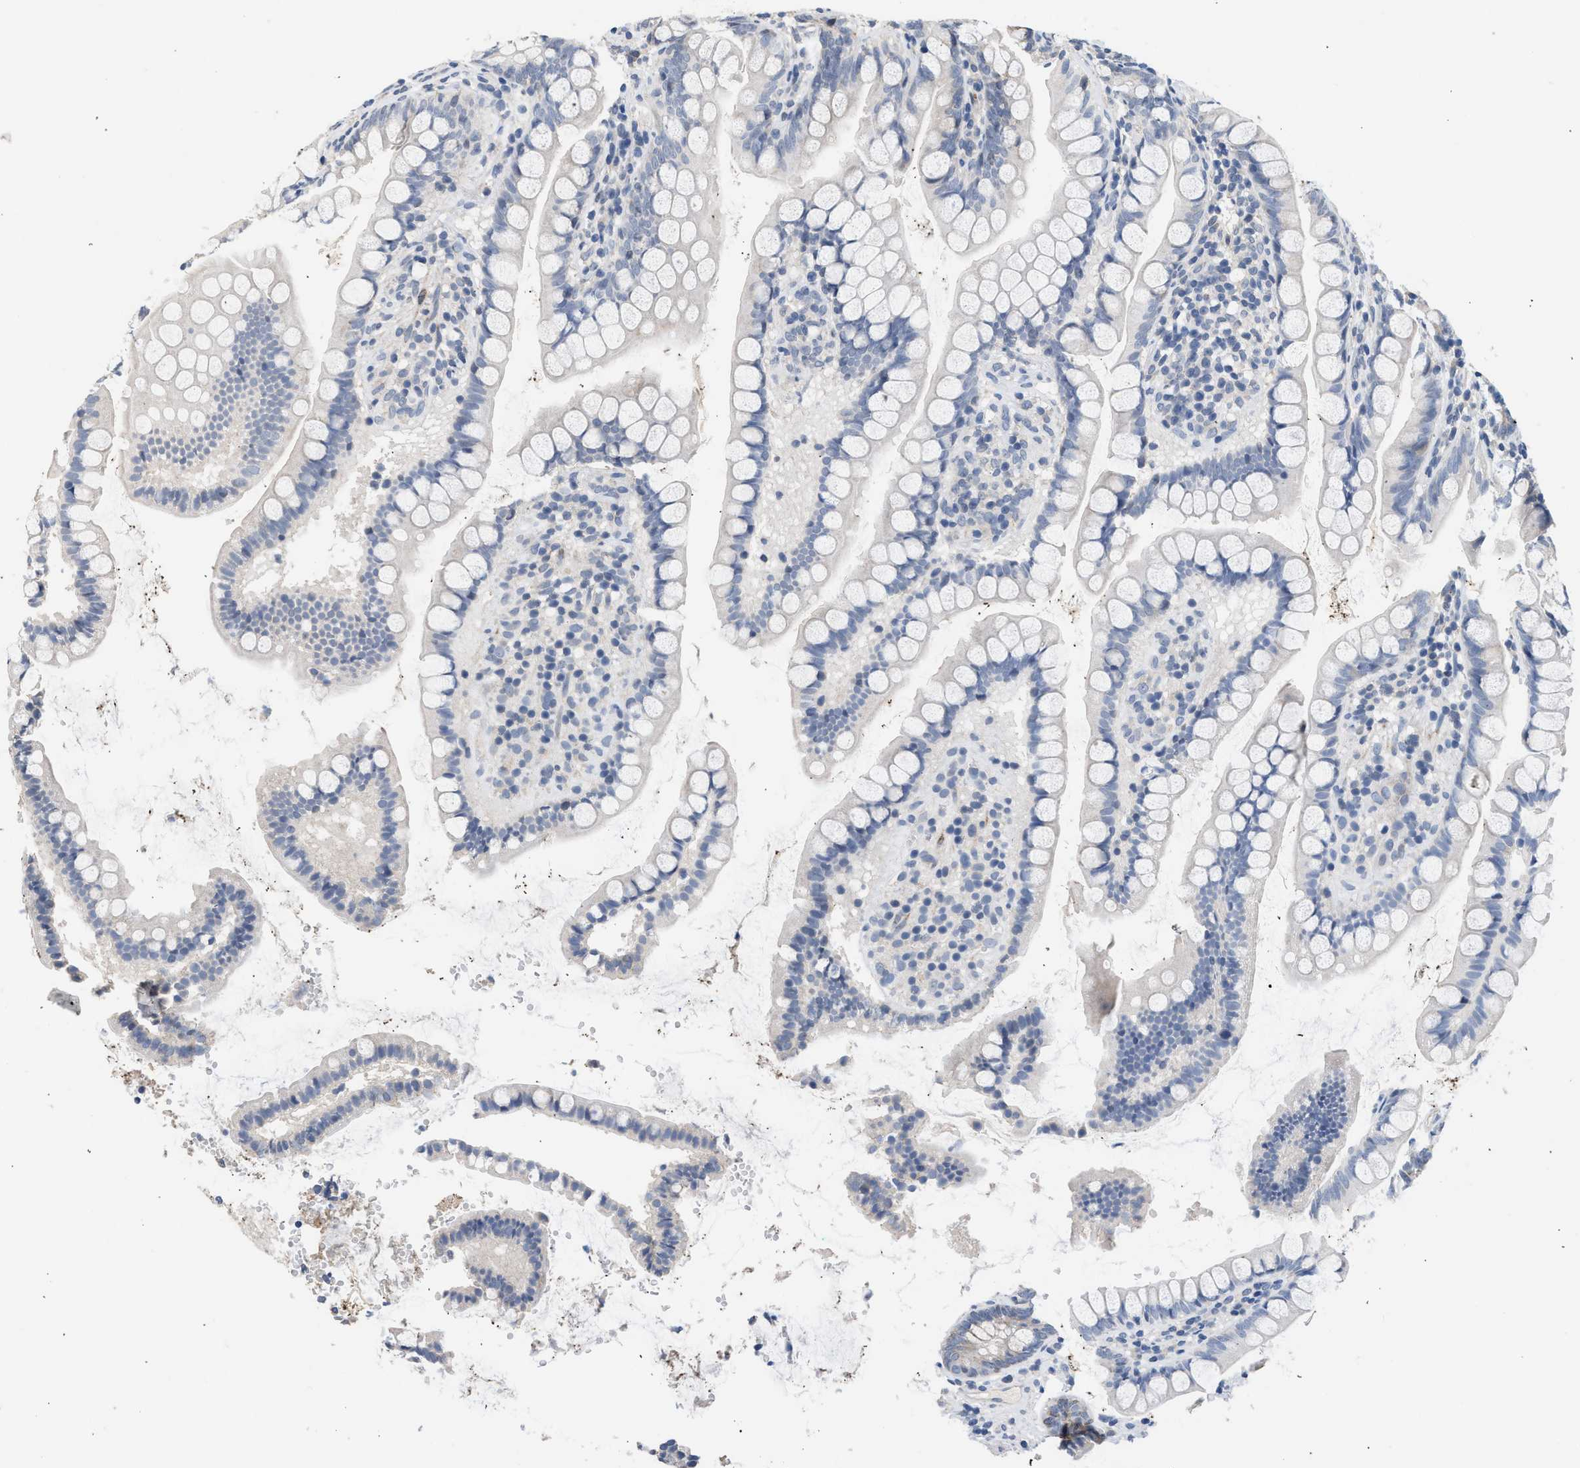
{"staining": {"intensity": "negative", "quantity": "none", "location": "none"}, "tissue": "small intestine", "cell_type": "Glandular cells", "image_type": "normal", "snomed": [{"axis": "morphology", "description": "Normal tissue, NOS"}, {"axis": "topography", "description": "Small intestine"}], "caption": "The immunohistochemistry image has no significant expression in glandular cells of small intestine.", "gene": "CSF3R", "patient": {"sex": "female", "age": 84}}